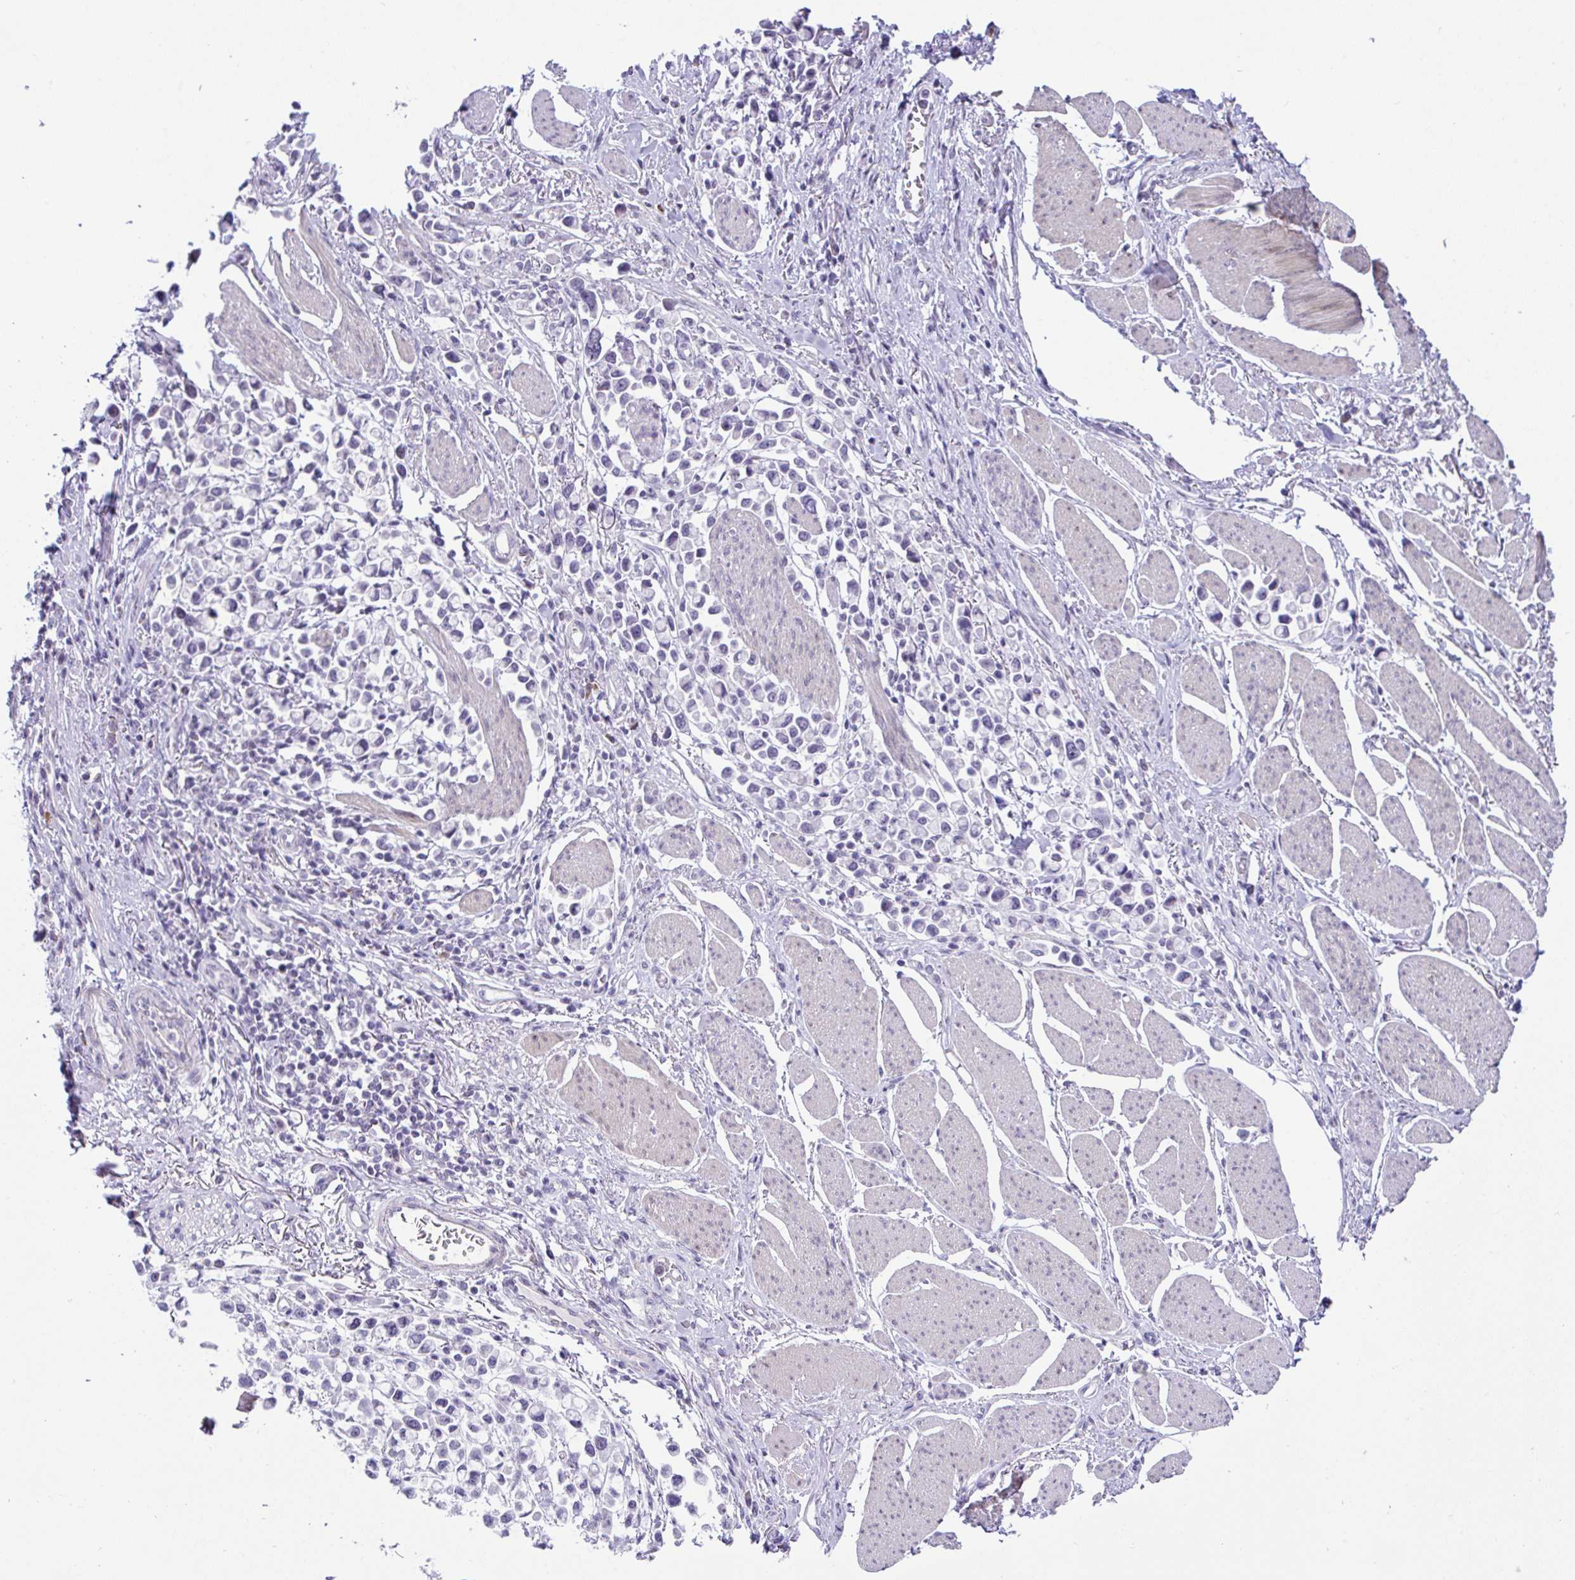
{"staining": {"intensity": "negative", "quantity": "none", "location": "none"}, "tissue": "stomach cancer", "cell_type": "Tumor cells", "image_type": "cancer", "snomed": [{"axis": "morphology", "description": "Adenocarcinoma, NOS"}, {"axis": "topography", "description": "Stomach"}], "caption": "DAB immunohistochemical staining of human stomach adenocarcinoma exhibits no significant staining in tumor cells. Brightfield microscopy of immunohistochemistry stained with DAB (3,3'-diaminobenzidine) (brown) and hematoxylin (blue), captured at high magnification.", "gene": "USP35", "patient": {"sex": "female", "age": 81}}